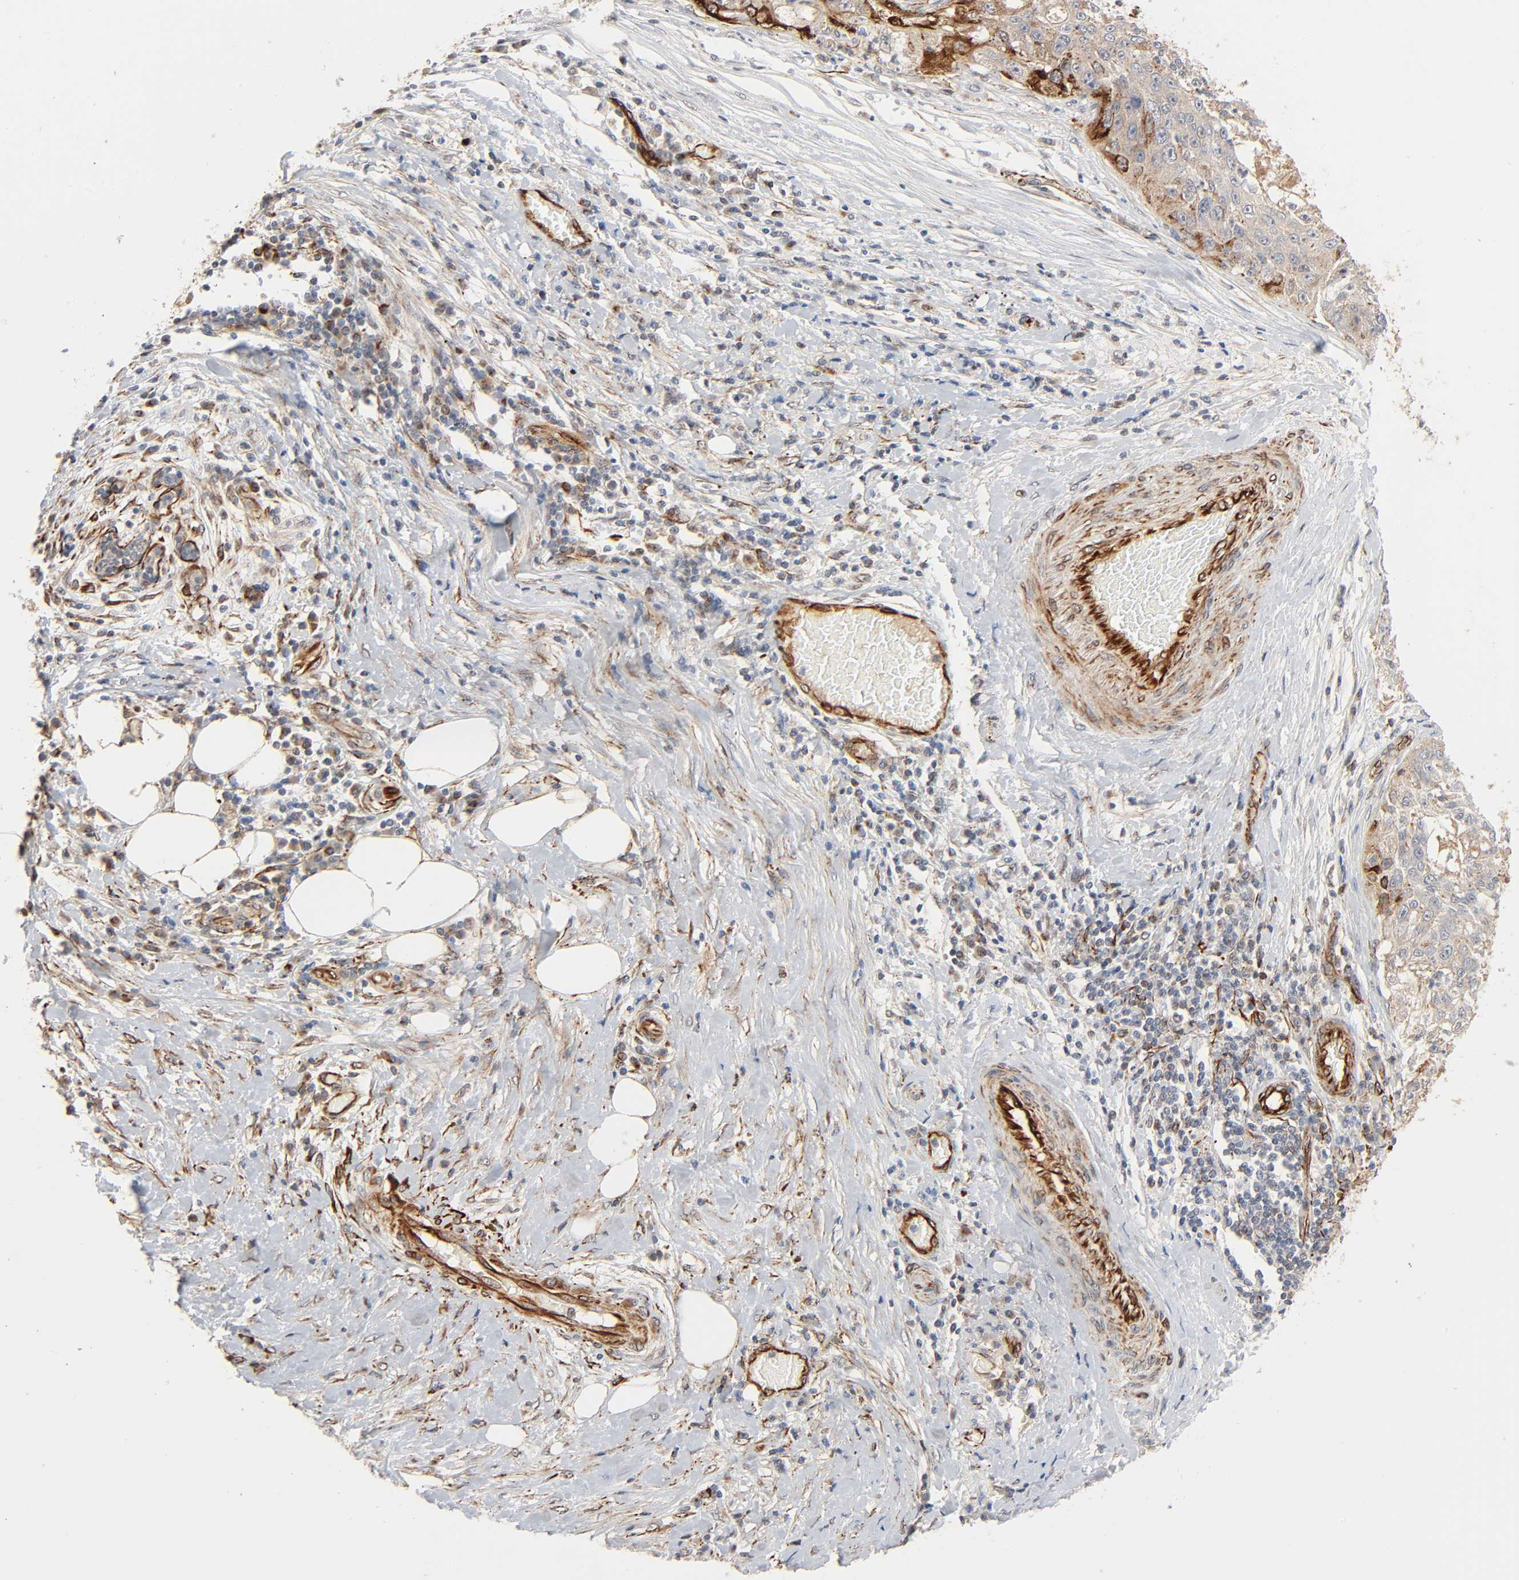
{"staining": {"intensity": "weak", "quantity": ">75%", "location": "cytoplasmic/membranous"}, "tissue": "lung cancer", "cell_type": "Tumor cells", "image_type": "cancer", "snomed": [{"axis": "morphology", "description": "Inflammation, NOS"}, {"axis": "morphology", "description": "Squamous cell carcinoma, NOS"}, {"axis": "topography", "description": "Lymph node"}, {"axis": "topography", "description": "Soft tissue"}, {"axis": "topography", "description": "Lung"}], "caption": "A brown stain highlights weak cytoplasmic/membranous expression of a protein in lung squamous cell carcinoma tumor cells.", "gene": "REEP6", "patient": {"sex": "male", "age": 66}}